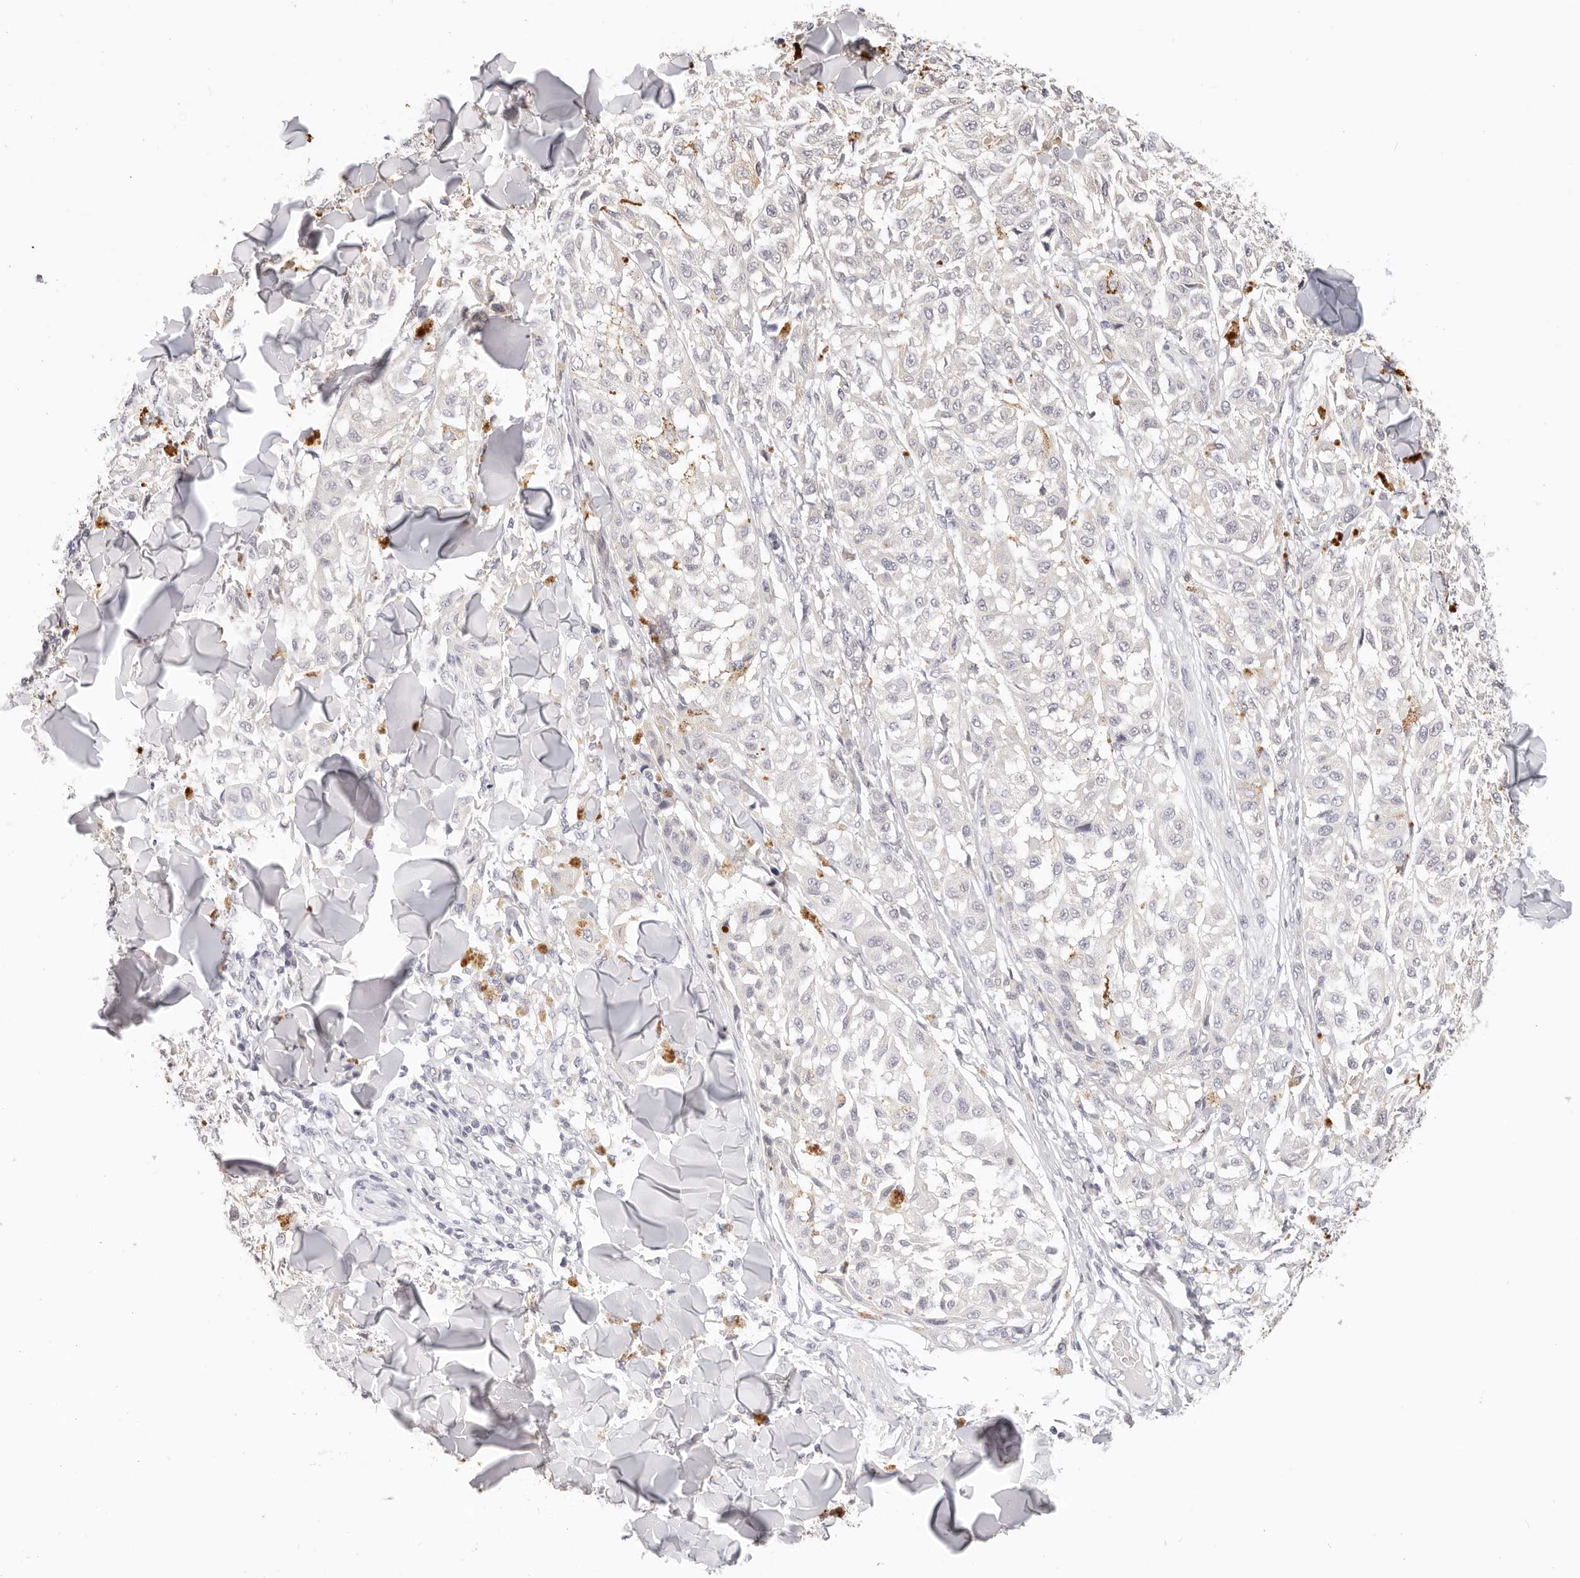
{"staining": {"intensity": "negative", "quantity": "none", "location": "none"}, "tissue": "melanoma", "cell_type": "Tumor cells", "image_type": "cancer", "snomed": [{"axis": "morphology", "description": "Malignant melanoma, NOS"}, {"axis": "topography", "description": "Skin"}], "caption": "Immunohistochemistry of melanoma shows no staining in tumor cells. Brightfield microscopy of IHC stained with DAB (brown) and hematoxylin (blue), captured at high magnification.", "gene": "GGPS1", "patient": {"sex": "female", "age": 64}}